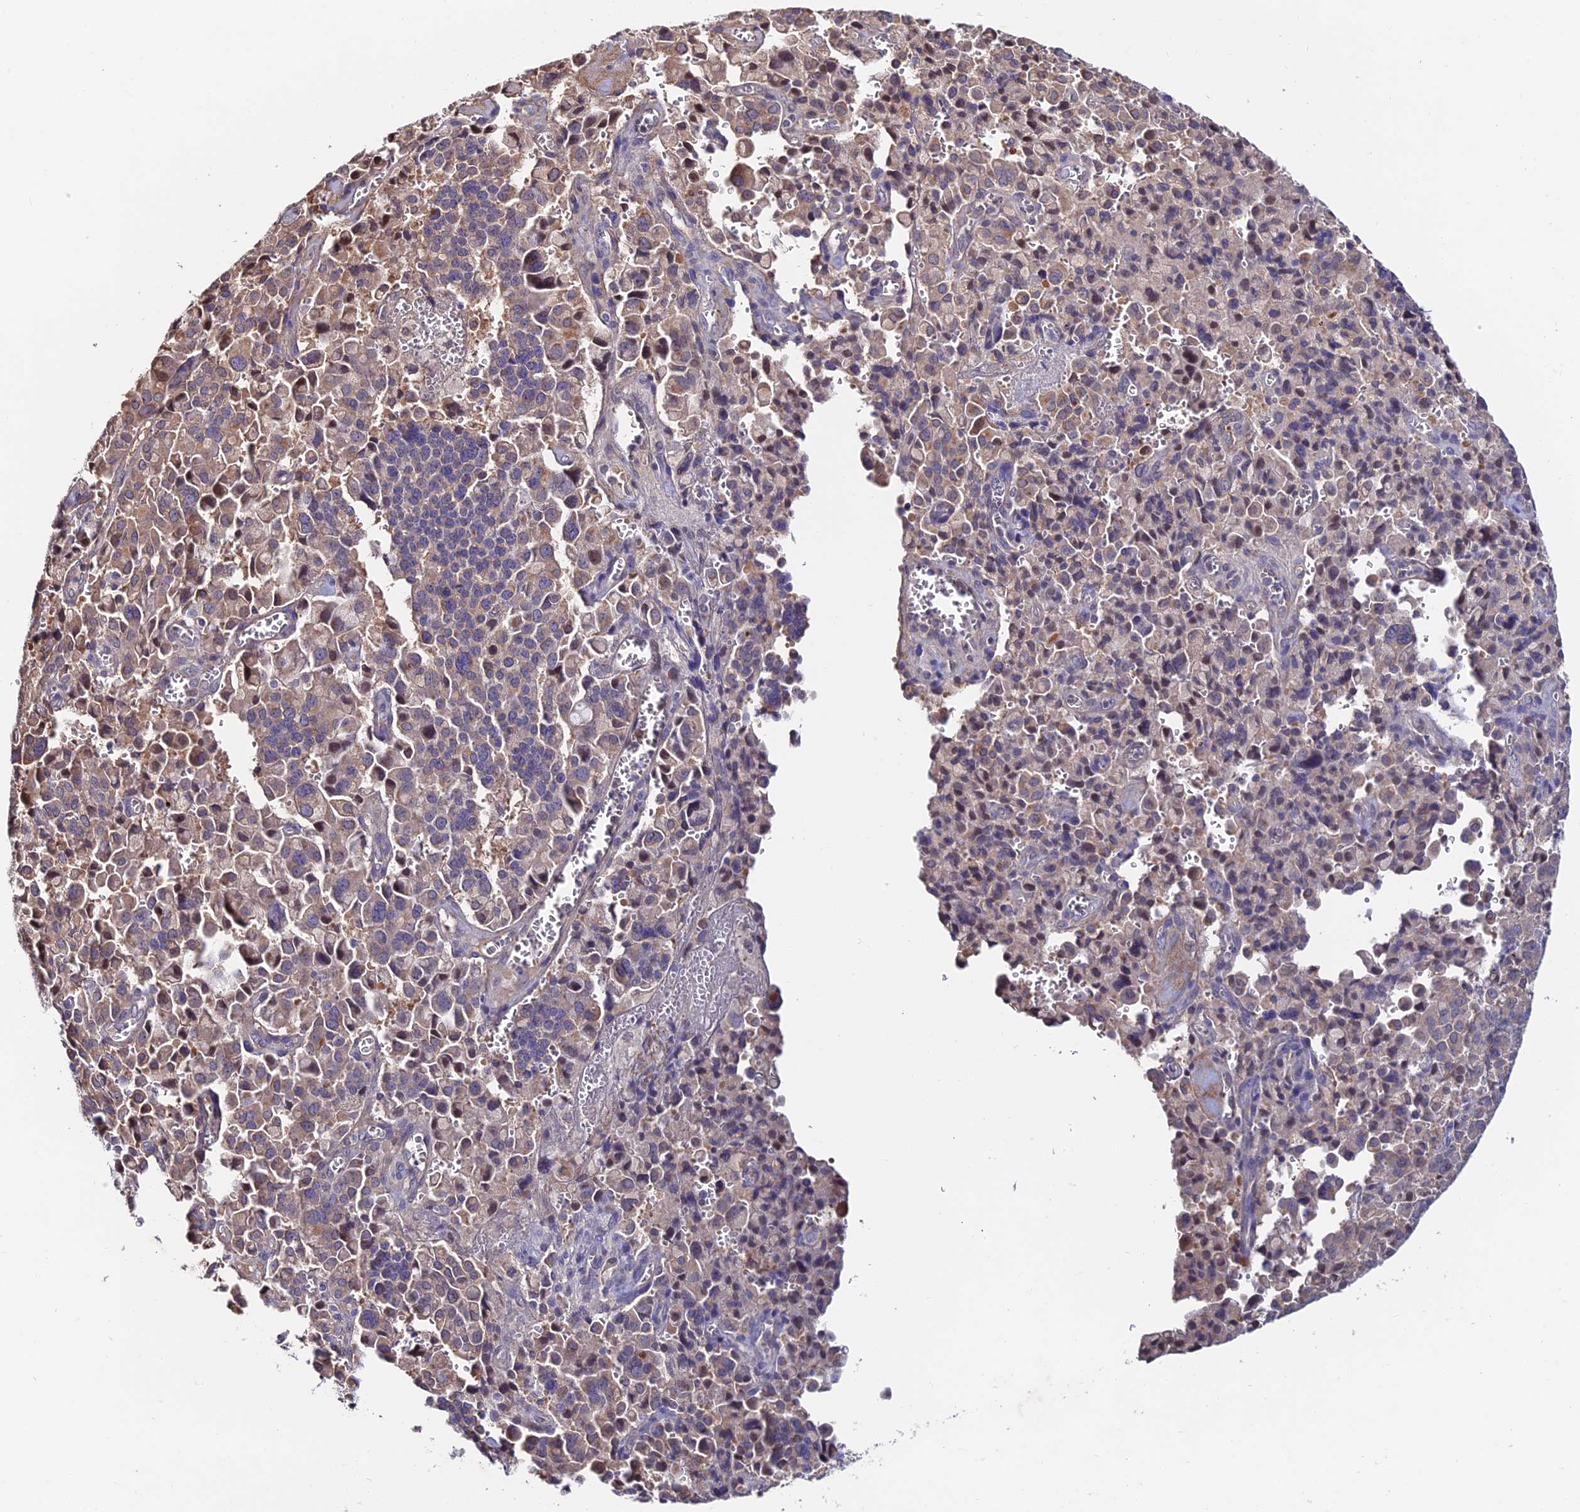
{"staining": {"intensity": "moderate", "quantity": "25%-75%", "location": "cytoplasmic/membranous,nuclear"}, "tissue": "pancreatic cancer", "cell_type": "Tumor cells", "image_type": "cancer", "snomed": [{"axis": "morphology", "description": "Adenocarcinoma, NOS"}, {"axis": "topography", "description": "Pancreas"}], "caption": "There is medium levels of moderate cytoplasmic/membranous and nuclear expression in tumor cells of adenocarcinoma (pancreatic), as demonstrated by immunohistochemical staining (brown color).", "gene": "INPP4A", "patient": {"sex": "male", "age": 65}}